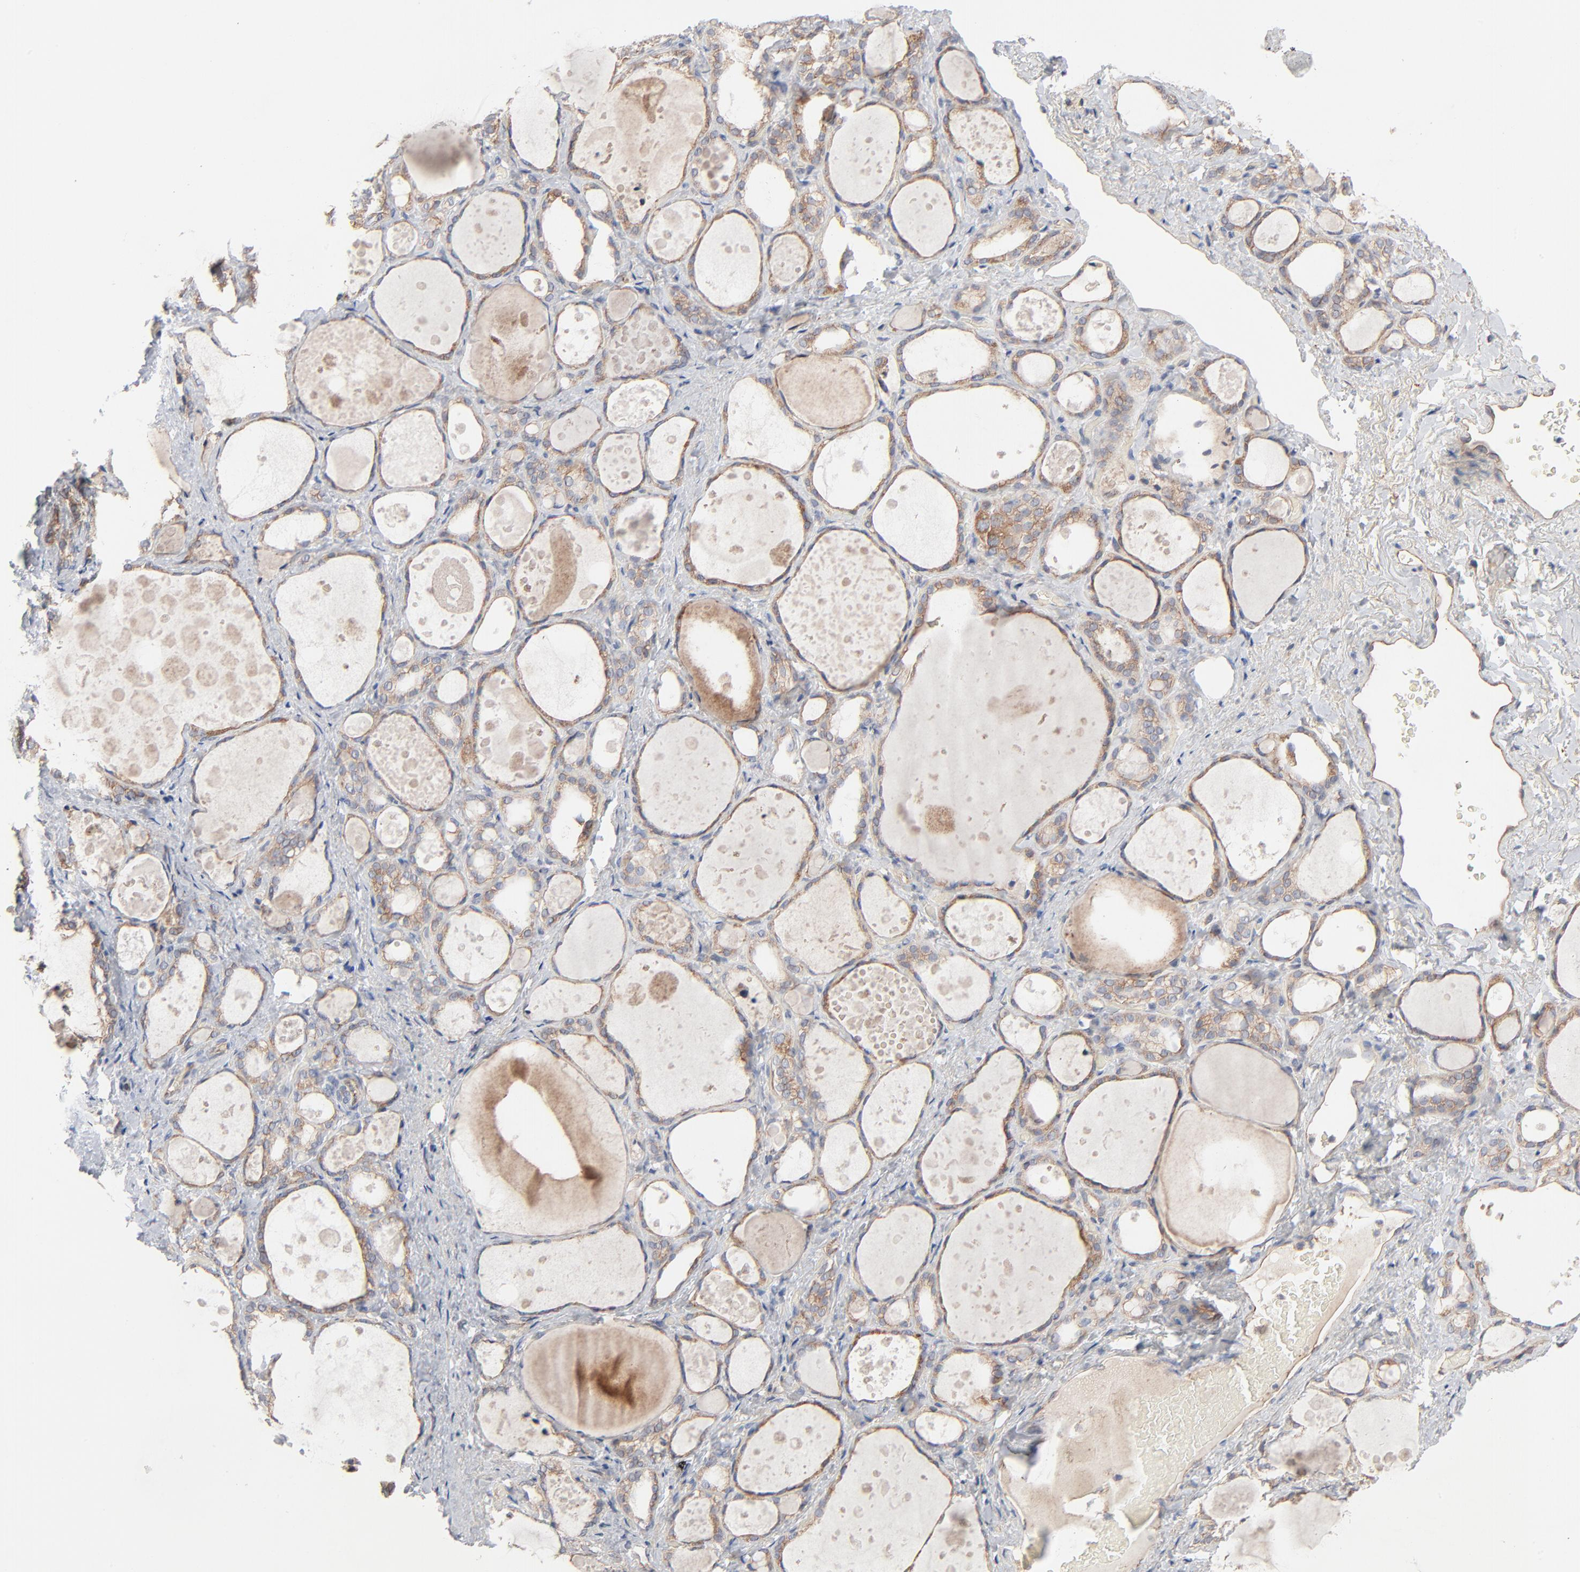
{"staining": {"intensity": "moderate", "quantity": ">75%", "location": "cytoplasmic/membranous"}, "tissue": "thyroid gland", "cell_type": "Glandular cells", "image_type": "normal", "snomed": [{"axis": "morphology", "description": "Normal tissue, NOS"}, {"axis": "topography", "description": "Thyroid gland"}], "caption": "Thyroid gland stained with IHC demonstrates moderate cytoplasmic/membranous staining in about >75% of glandular cells. (IHC, brightfield microscopy, high magnification).", "gene": "ABLIM3", "patient": {"sex": "female", "age": 75}}